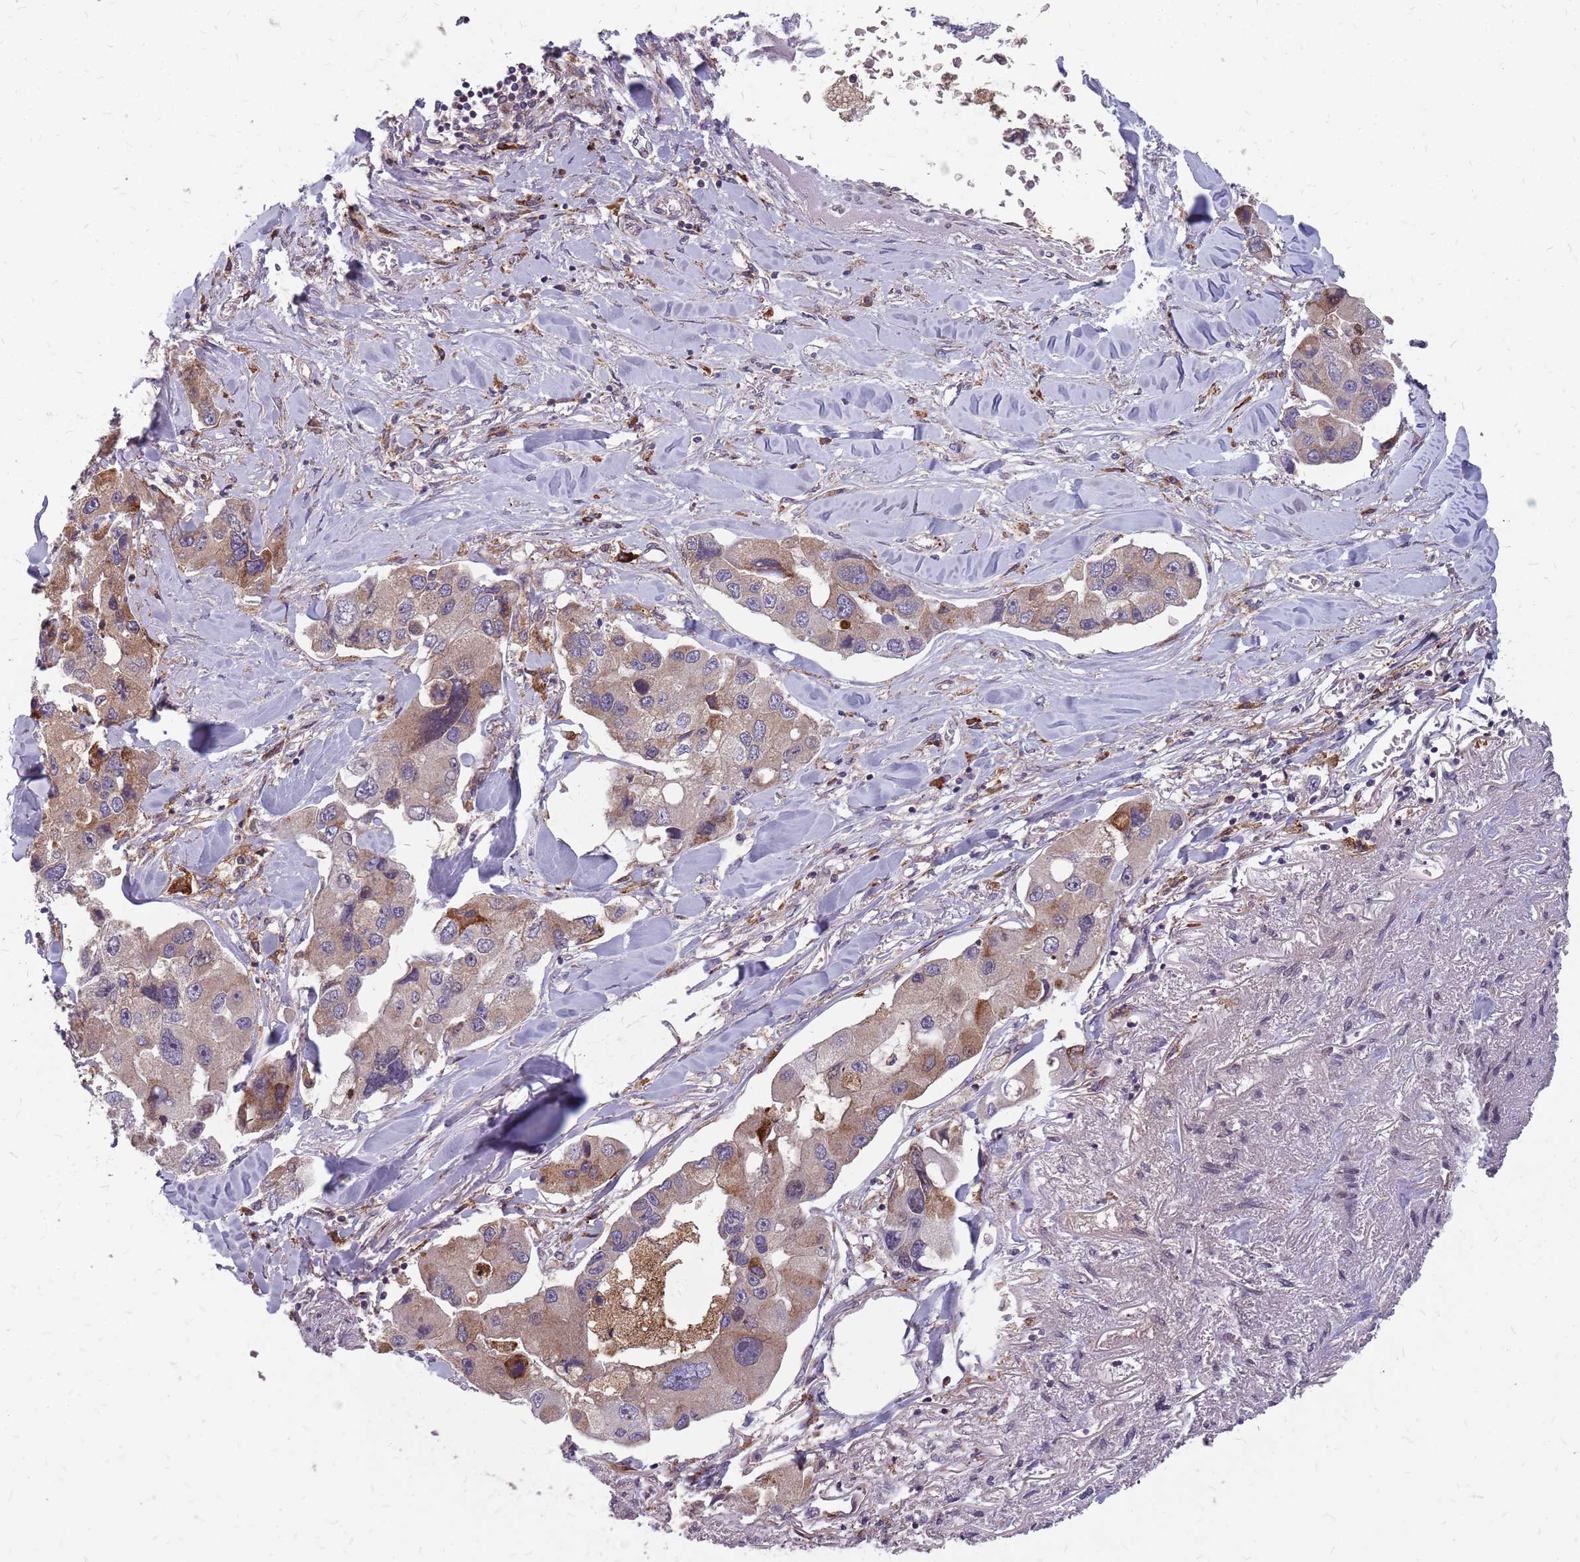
{"staining": {"intensity": "moderate", "quantity": "<25%", "location": "cytoplasmic/membranous"}, "tissue": "lung cancer", "cell_type": "Tumor cells", "image_type": "cancer", "snomed": [{"axis": "morphology", "description": "Adenocarcinoma, NOS"}, {"axis": "topography", "description": "Lung"}], "caption": "Protein staining by IHC demonstrates moderate cytoplasmic/membranous expression in approximately <25% of tumor cells in lung cancer (adenocarcinoma). Ihc stains the protein in brown and the nuclei are stained blue.", "gene": "NME4", "patient": {"sex": "female", "age": 54}}